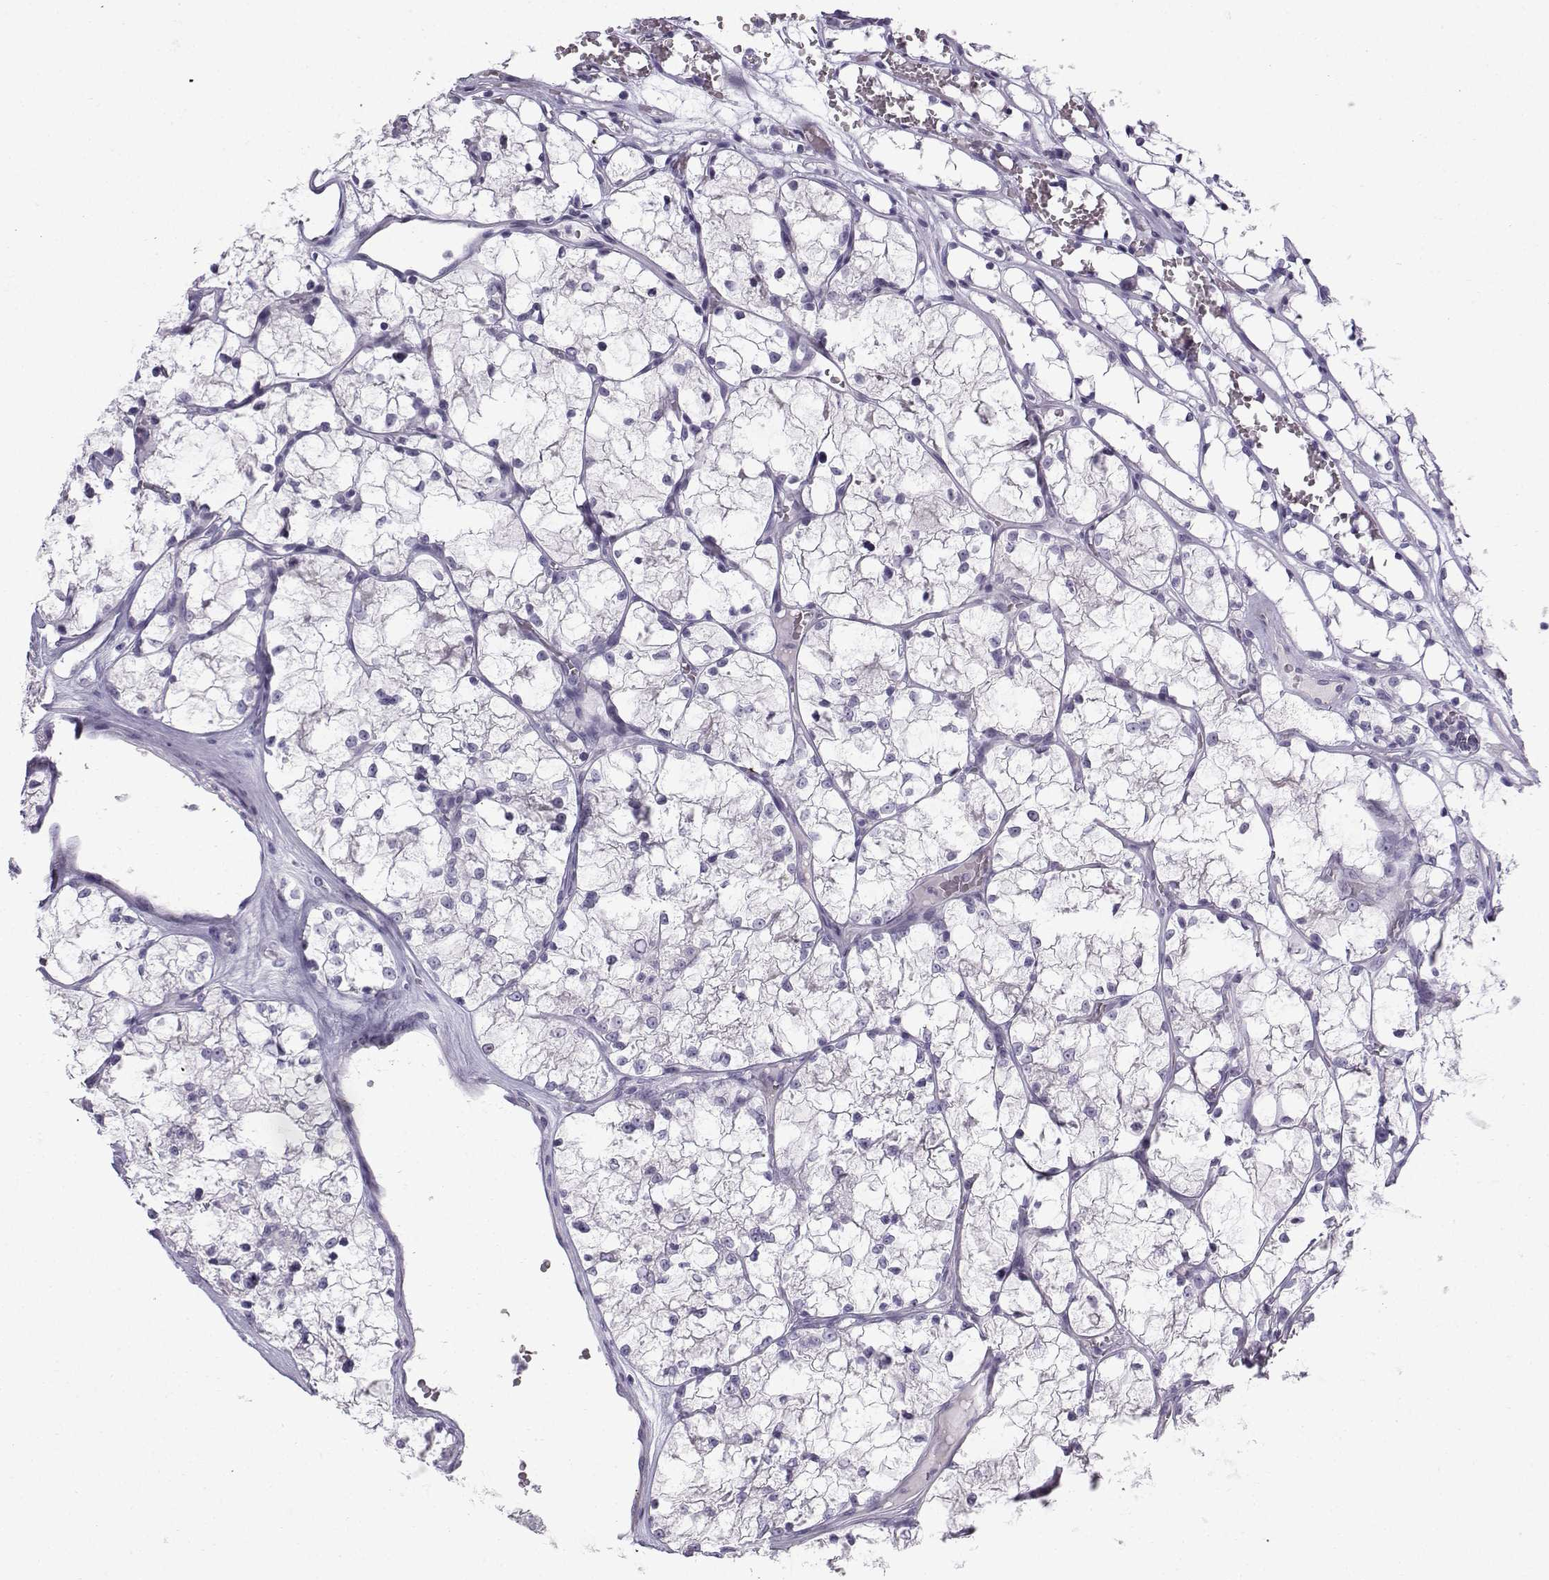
{"staining": {"intensity": "negative", "quantity": "none", "location": "none"}, "tissue": "renal cancer", "cell_type": "Tumor cells", "image_type": "cancer", "snomed": [{"axis": "morphology", "description": "Adenocarcinoma, NOS"}, {"axis": "topography", "description": "Kidney"}], "caption": "This image is of renal cancer stained with IHC to label a protein in brown with the nuclei are counter-stained blue. There is no expression in tumor cells.", "gene": "ZBTB8B", "patient": {"sex": "female", "age": 69}}